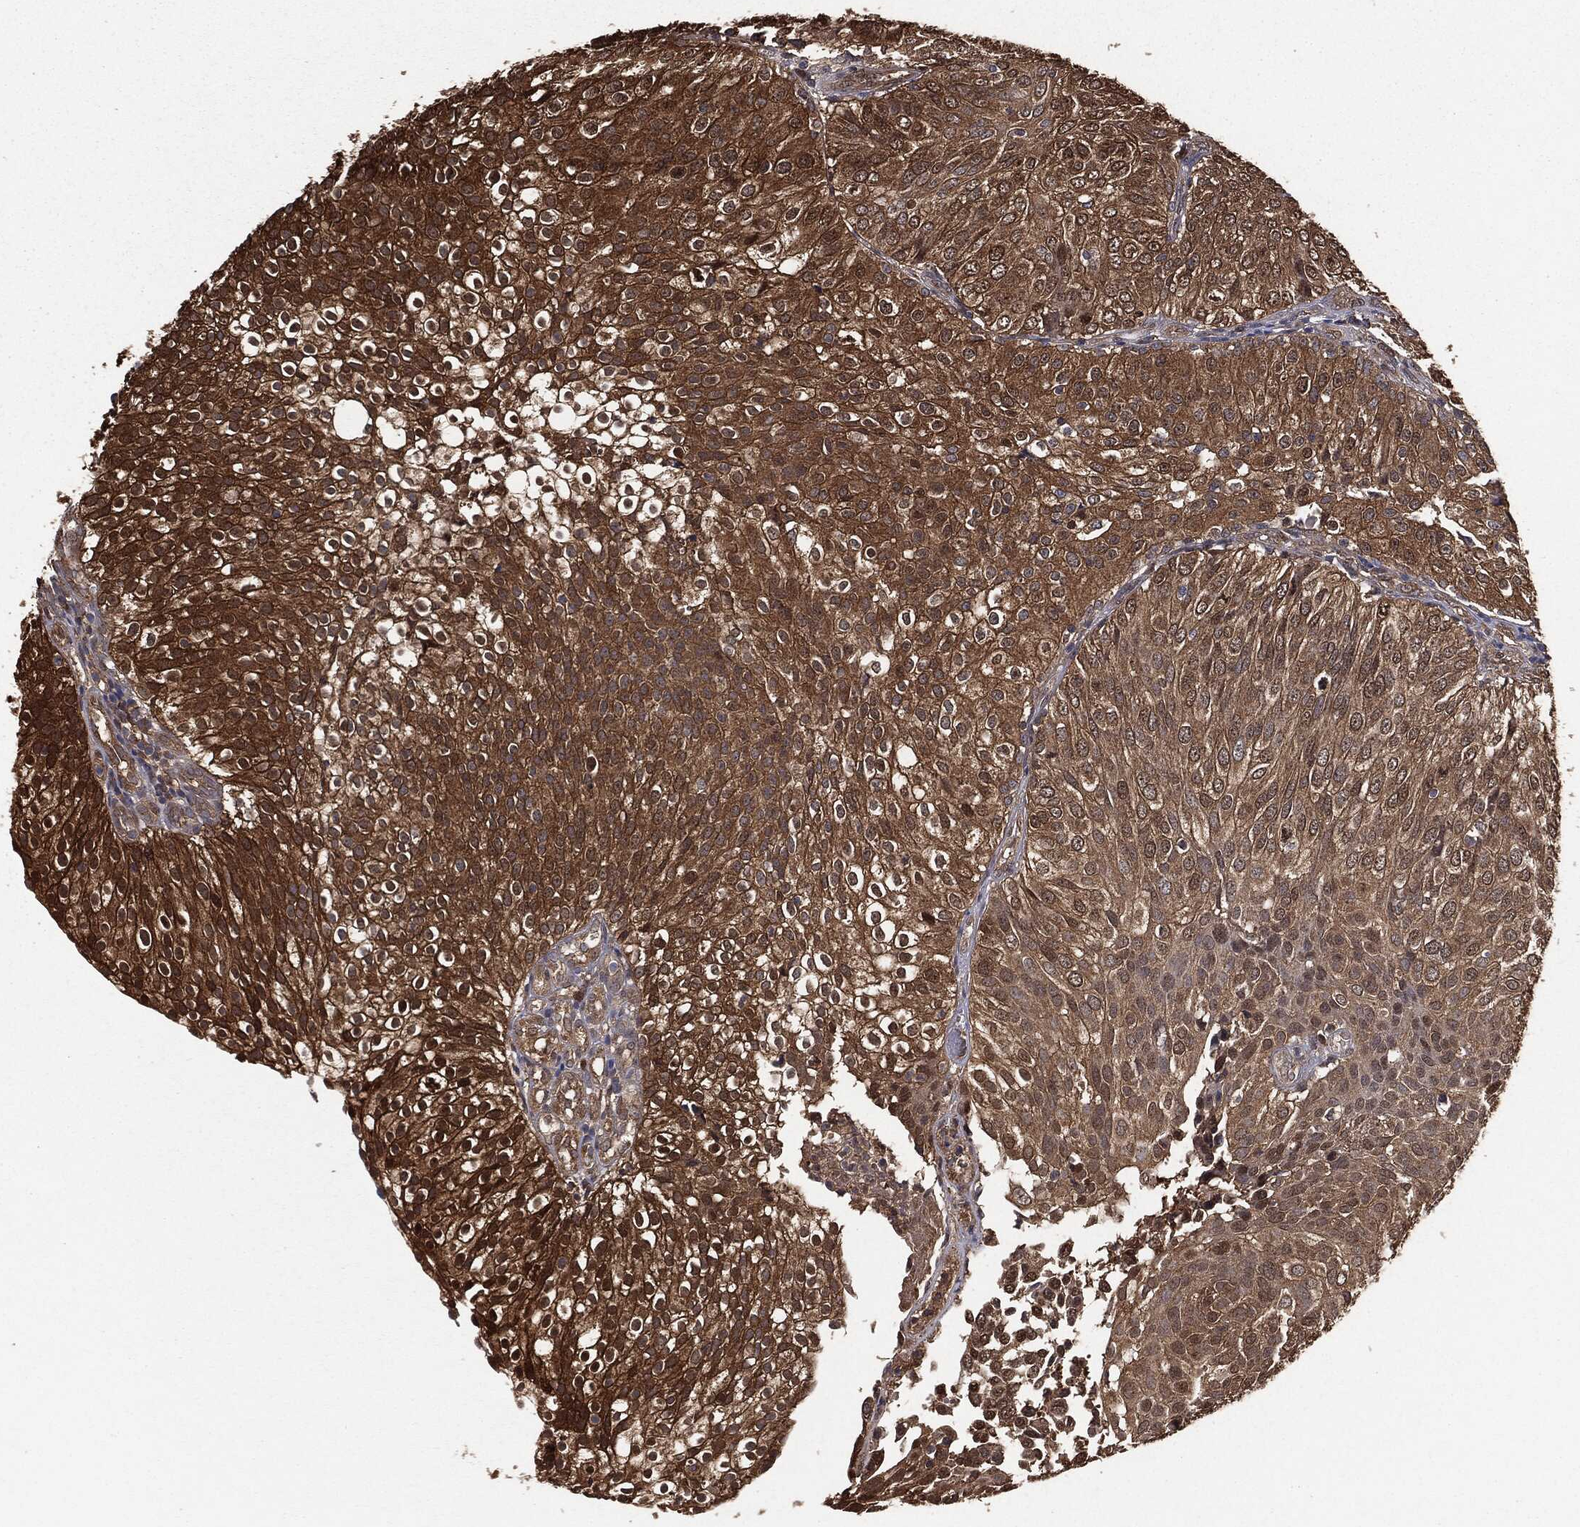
{"staining": {"intensity": "strong", "quantity": ">75%", "location": "cytoplasmic/membranous"}, "tissue": "urothelial cancer", "cell_type": "Tumor cells", "image_type": "cancer", "snomed": [{"axis": "morphology", "description": "Urothelial carcinoma, High grade"}, {"axis": "topography", "description": "Urinary bladder"}], "caption": "Urothelial cancer tissue exhibits strong cytoplasmic/membranous expression in approximately >75% of tumor cells (Brightfield microscopy of DAB IHC at high magnification).", "gene": "NME1", "patient": {"sex": "female", "age": 79}}